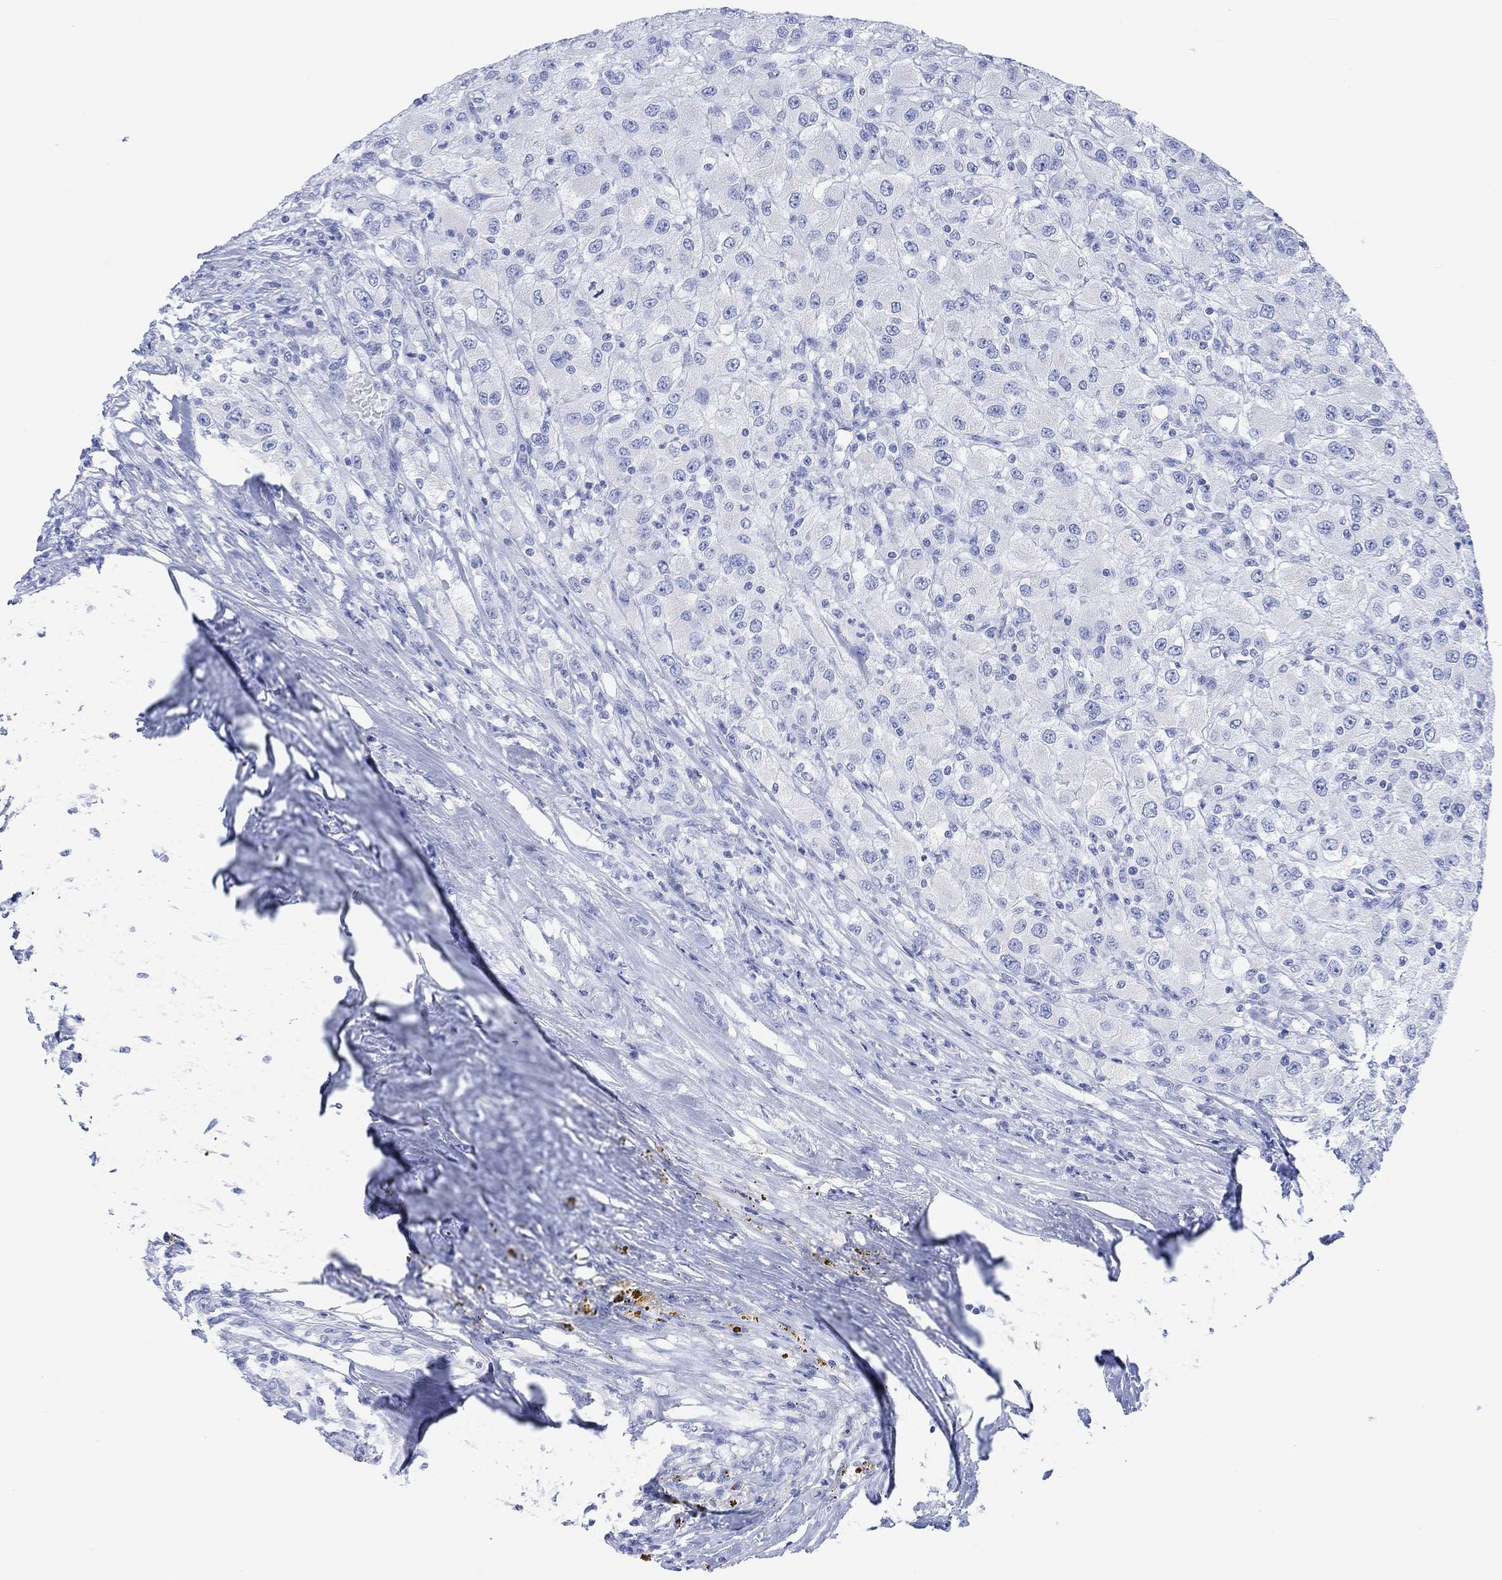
{"staining": {"intensity": "negative", "quantity": "none", "location": "none"}, "tissue": "renal cancer", "cell_type": "Tumor cells", "image_type": "cancer", "snomed": [{"axis": "morphology", "description": "Adenocarcinoma, NOS"}, {"axis": "topography", "description": "Kidney"}], "caption": "Tumor cells show no significant protein expression in renal cancer (adenocarcinoma).", "gene": "CALCA", "patient": {"sex": "female", "age": 67}}